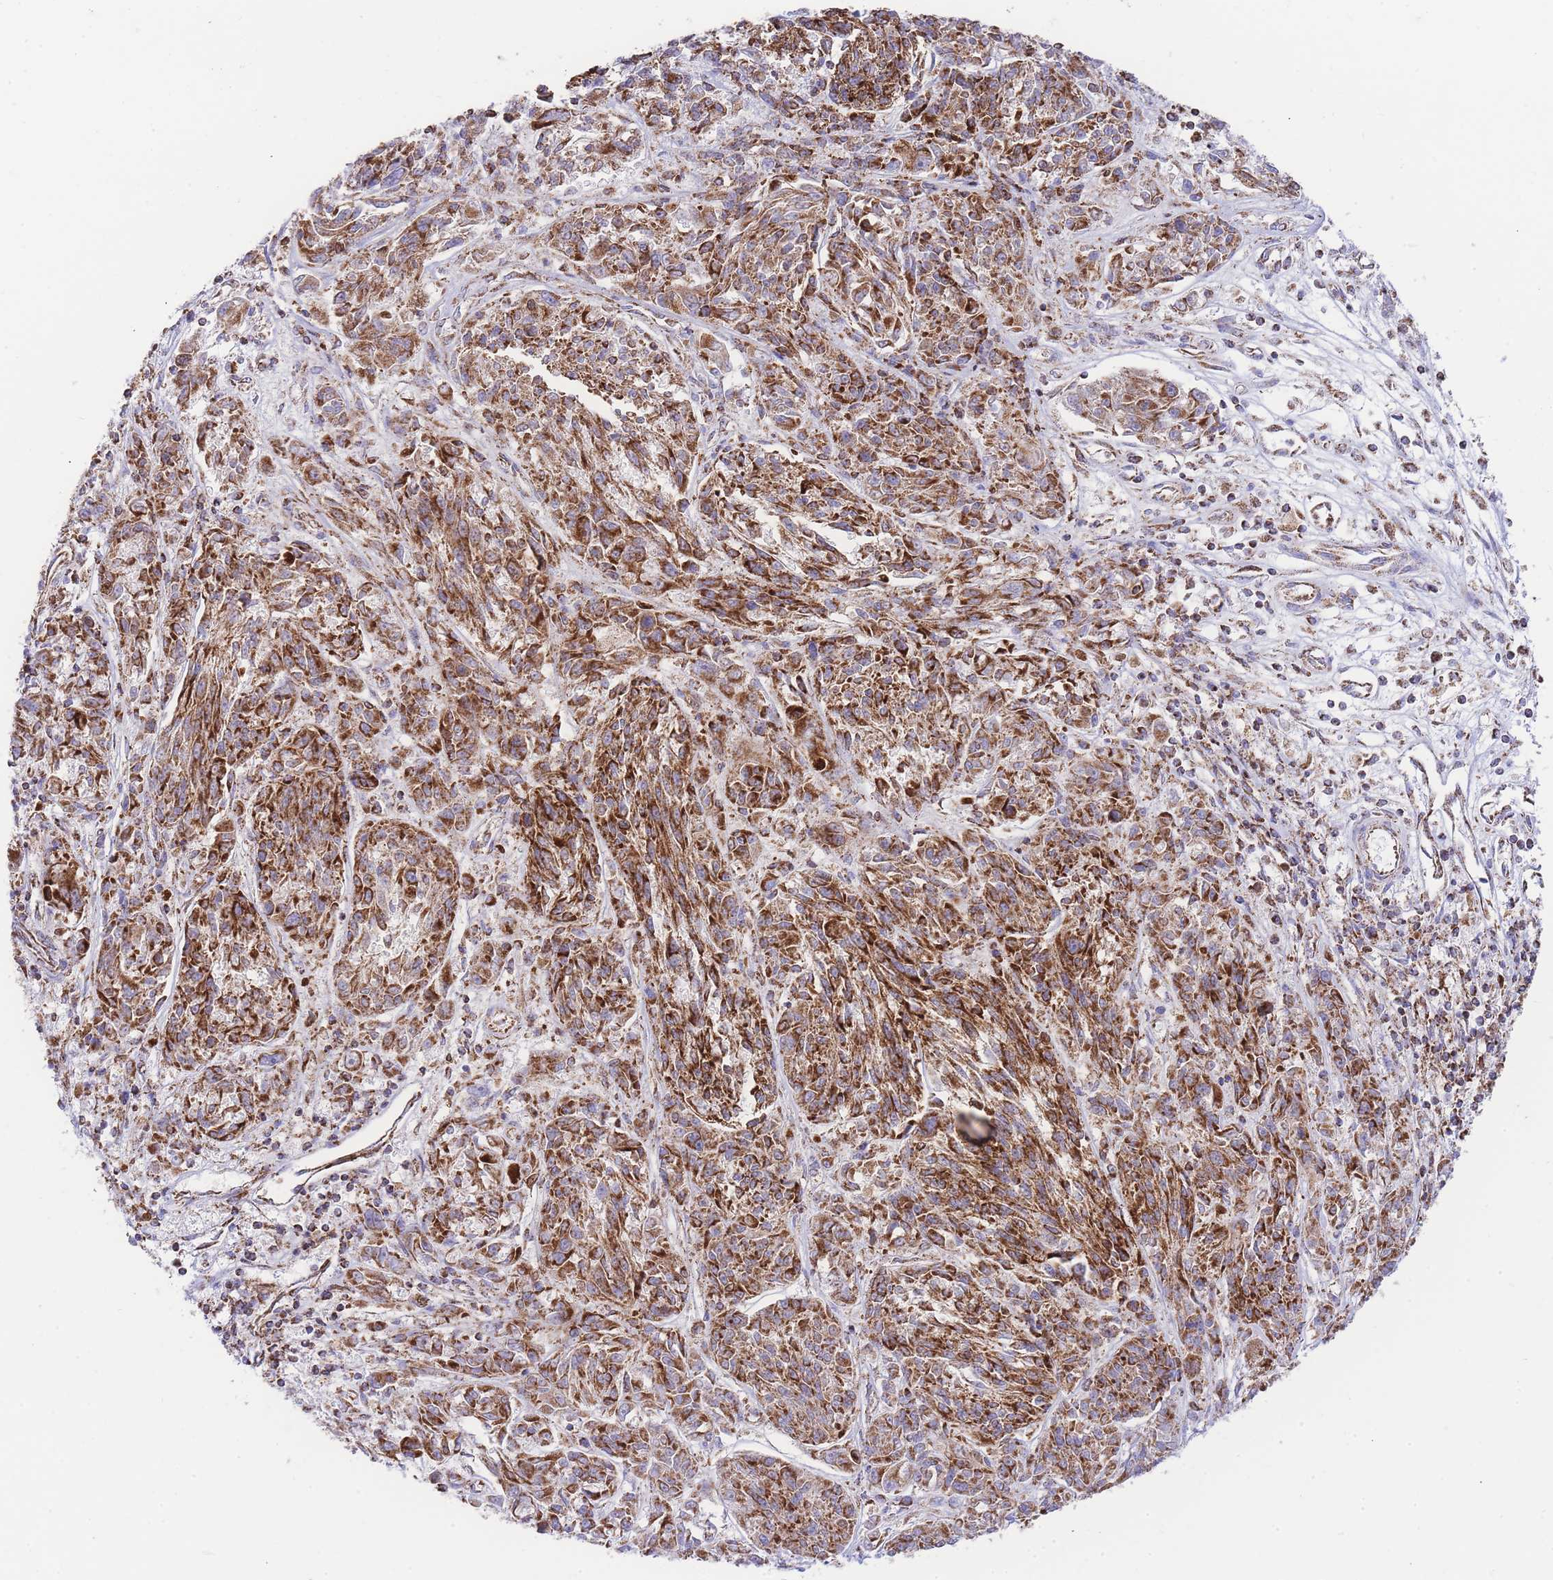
{"staining": {"intensity": "strong", "quantity": ">75%", "location": "cytoplasmic/membranous"}, "tissue": "melanoma", "cell_type": "Tumor cells", "image_type": "cancer", "snomed": [{"axis": "morphology", "description": "Malignant melanoma, NOS"}, {"axis": "topography", "description": "Skin"}], "caption": "Malignant melanoma stained with a brown dye exhibits strong cytoplasmic/membranous positive positivity in approximately >75% of tumor cells.", "gene": "GSTM1", "patient": {"sex": "male", "age": 53}}